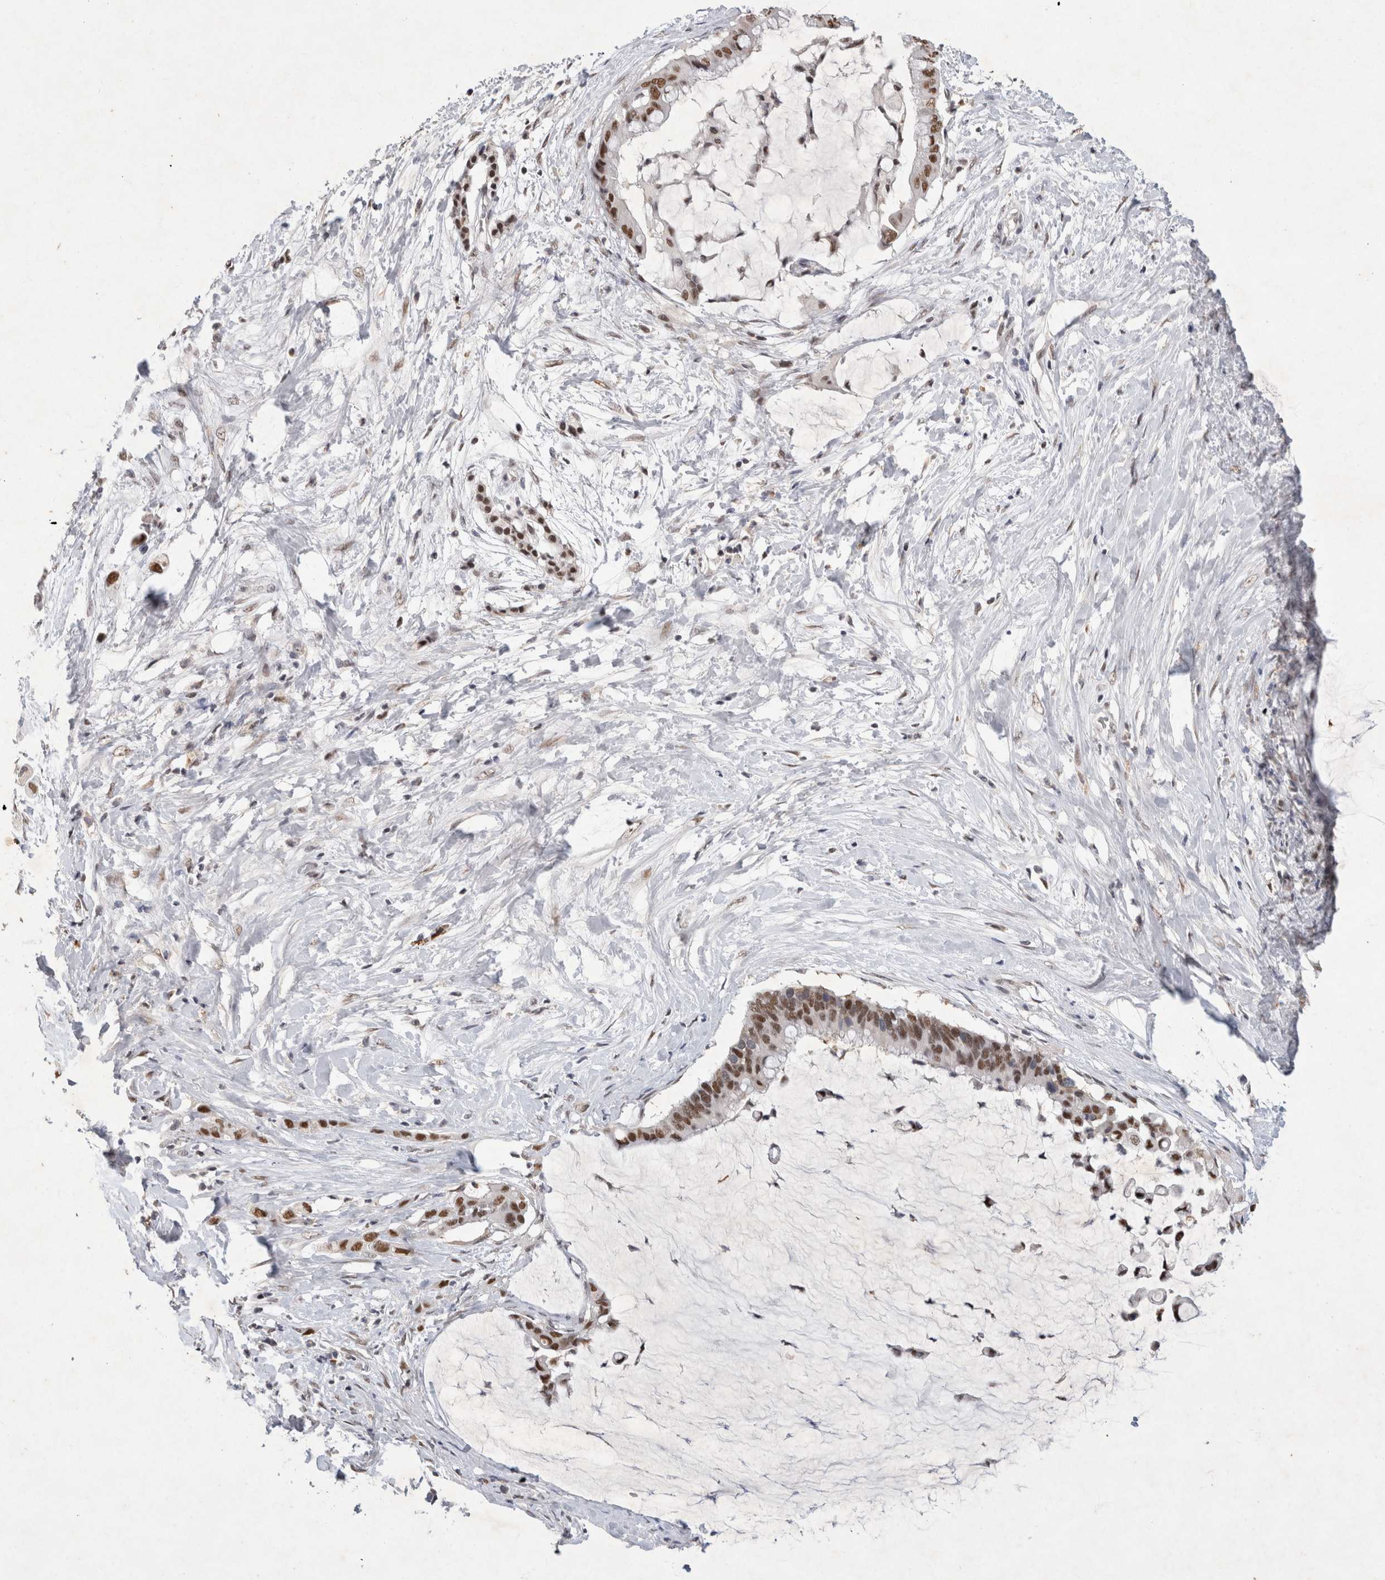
{"staining": {"intensity": "moderate", "quantity": ">75%", "location": "nuclear"}, "tissue": "pancreatic cancer", "cell_type": "Tumor cells", "image_type": "cancer", "snomed": [{"axis": "morphology", "description": "Adenocarcinoma, NOS"}, {"axis": "topography", "description": "Pancreas"}], "caption": "Immunohistochemical staining of human pancreatic adenocarcinoma shows medium levels of moderate nuclear staining in approximately >75% of tumor cells. (Brightfield microscopy of DAB IHC at high magnification).", "gene": "XRCC5", "patient": {"sex": "male", "age": 41}}